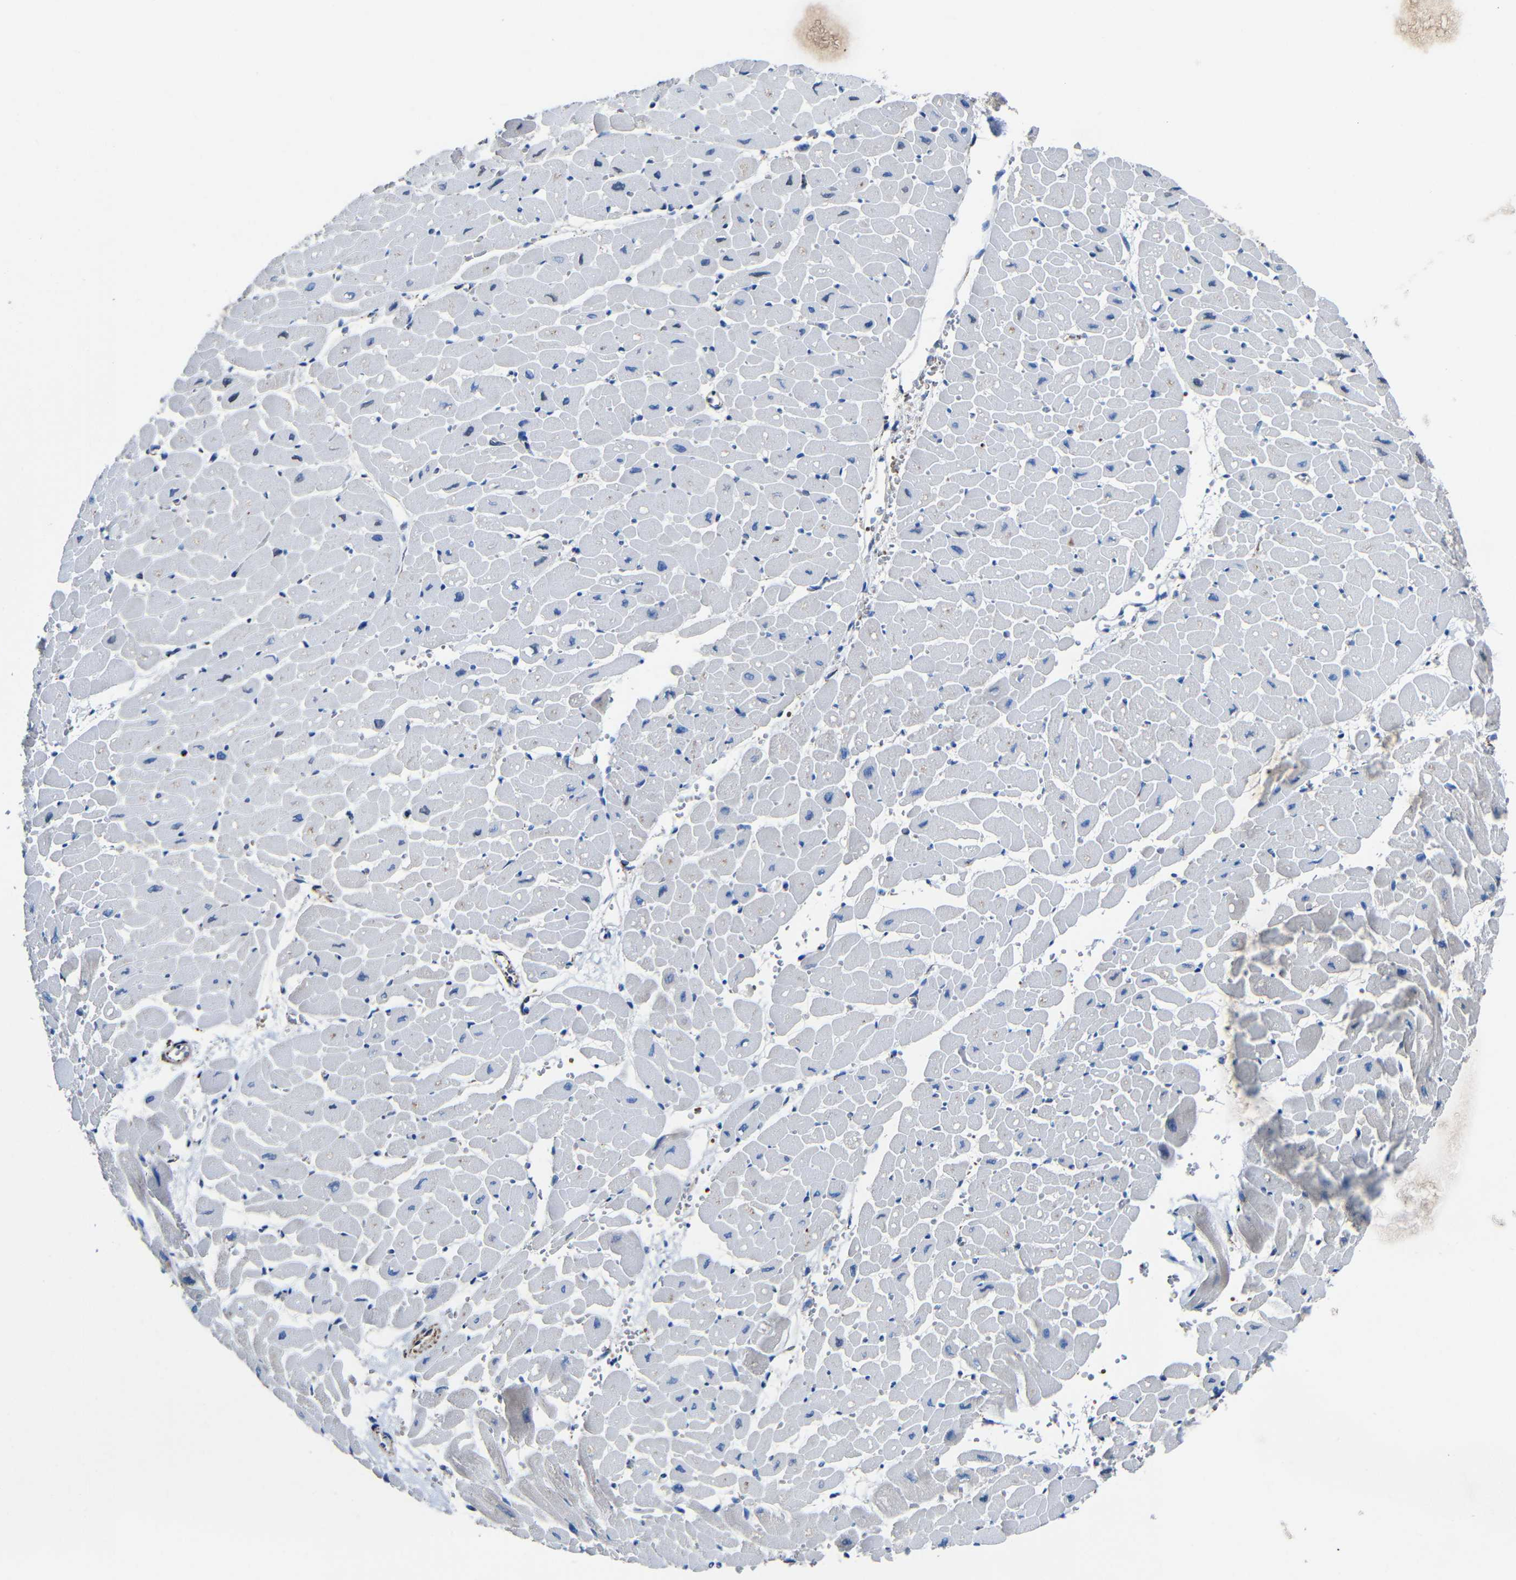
{"staining": {"intensity": "negative", "quantity": "none", "location": "none"}, "tissue": "heart muscle", "cell_type": "Cardiomyocytes", "image_type": "normal", "snomed": [{"axis": "morphology", "description": "Normal tissue, NOS"}, {"axis": "topography", "description": "Heart"}], "caption": "DAB immunohistochemical staining of benign human heart muscle demonstrates no significant staining in cardiomyocytes.", "gene": "CA5B", "patient": {"sex": "male", "age": 45}}